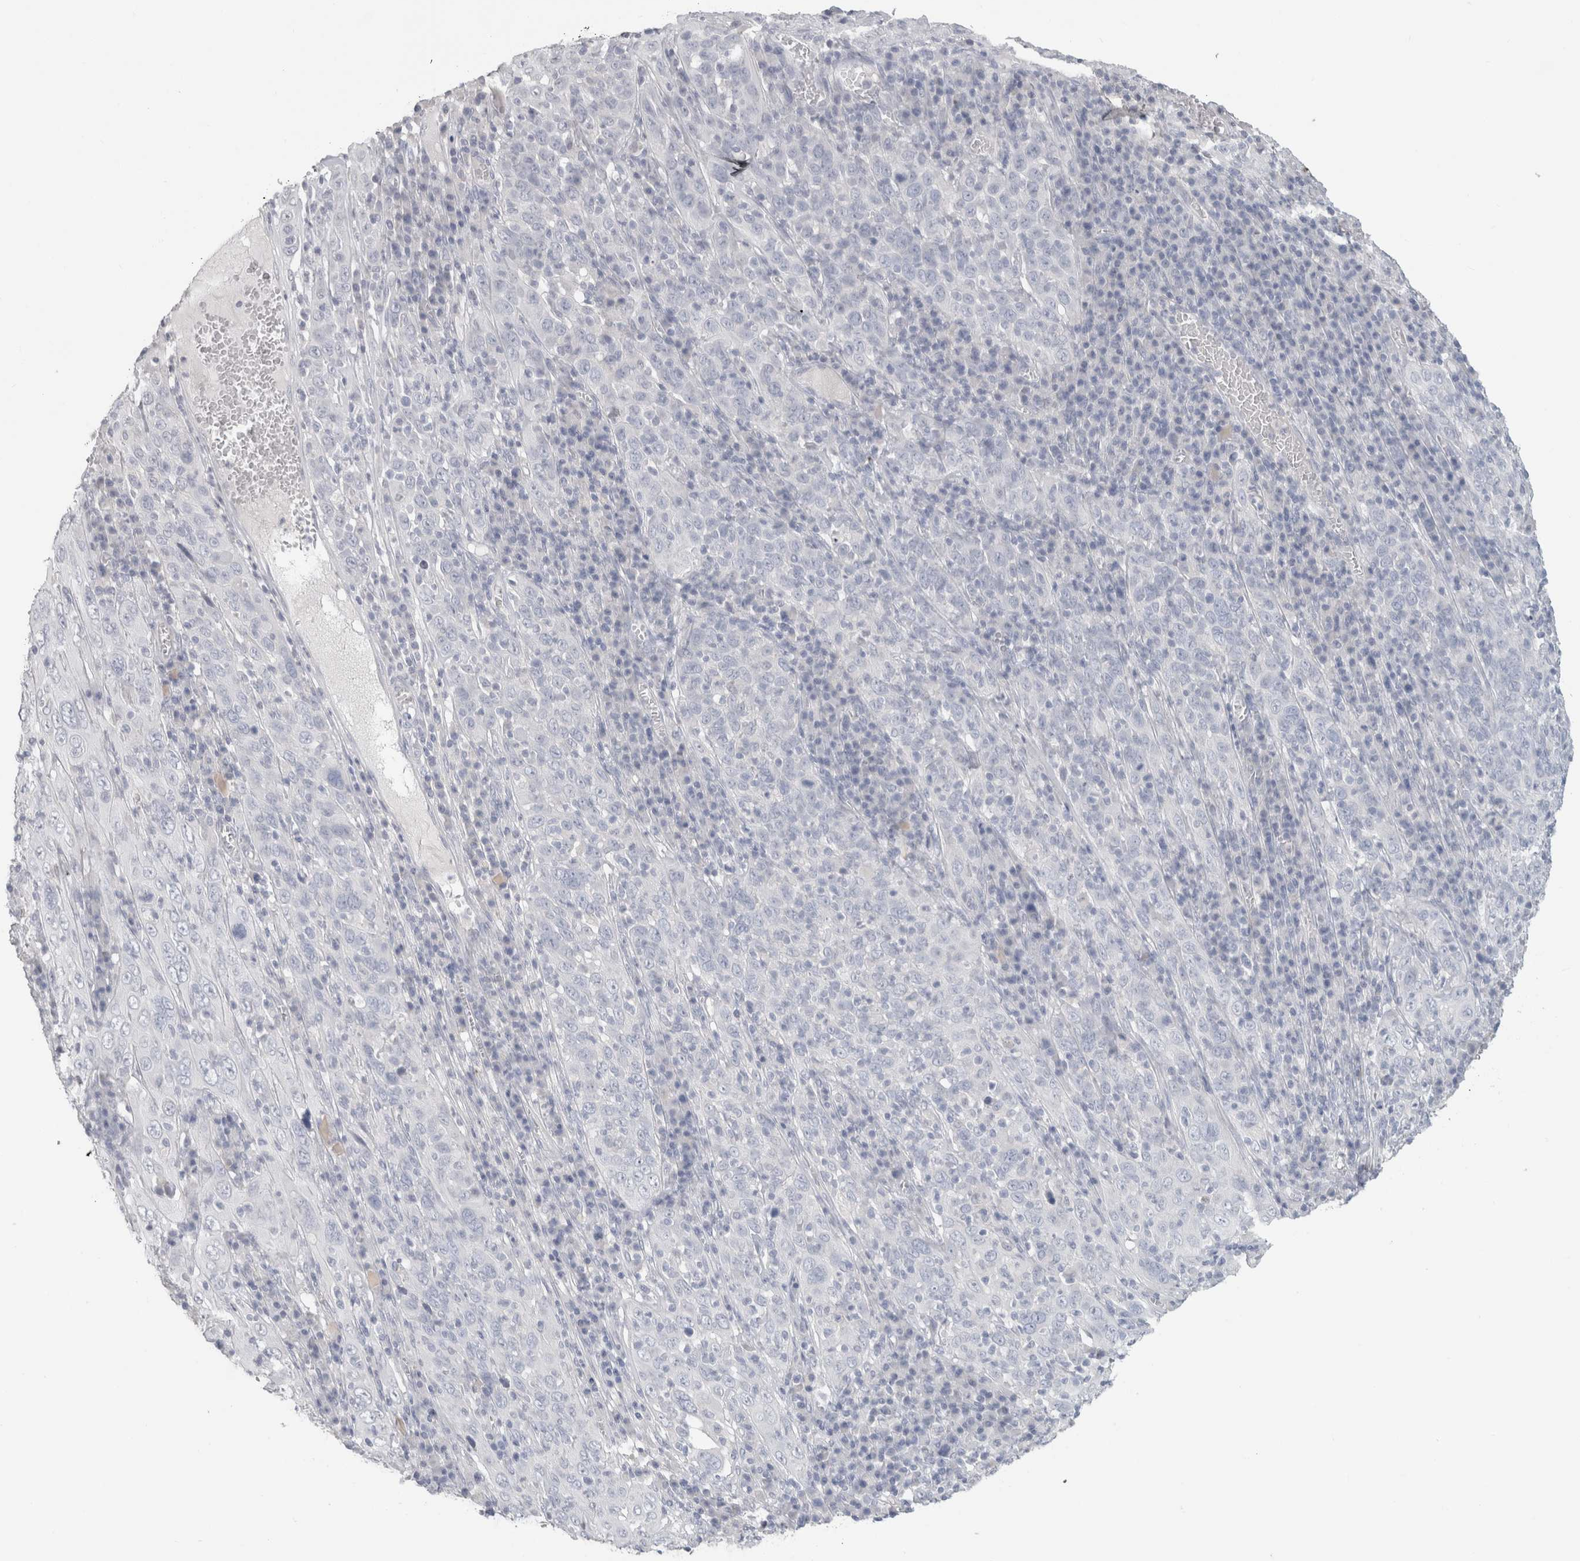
{"staining": {"intensity": "negative", "quantity": "none", "location": "none"}, "tissue": "cervical cancer", "cell_type": "Tumor cells", "image_type": "cancer", "snomed": [{"axis": "morphology", "description": "Squamous cell carcinoma, NOS"}, {"axis": "topography", "description": "Cervix"}], "caption": "This is a micrograph of immunohistochemistry staining of cervical cancer (squamous cell carcinoma), which shows no positivity in tumor cells.", "gene": "SLC6A1", "patient": {"sex": "female", "age": 46}}